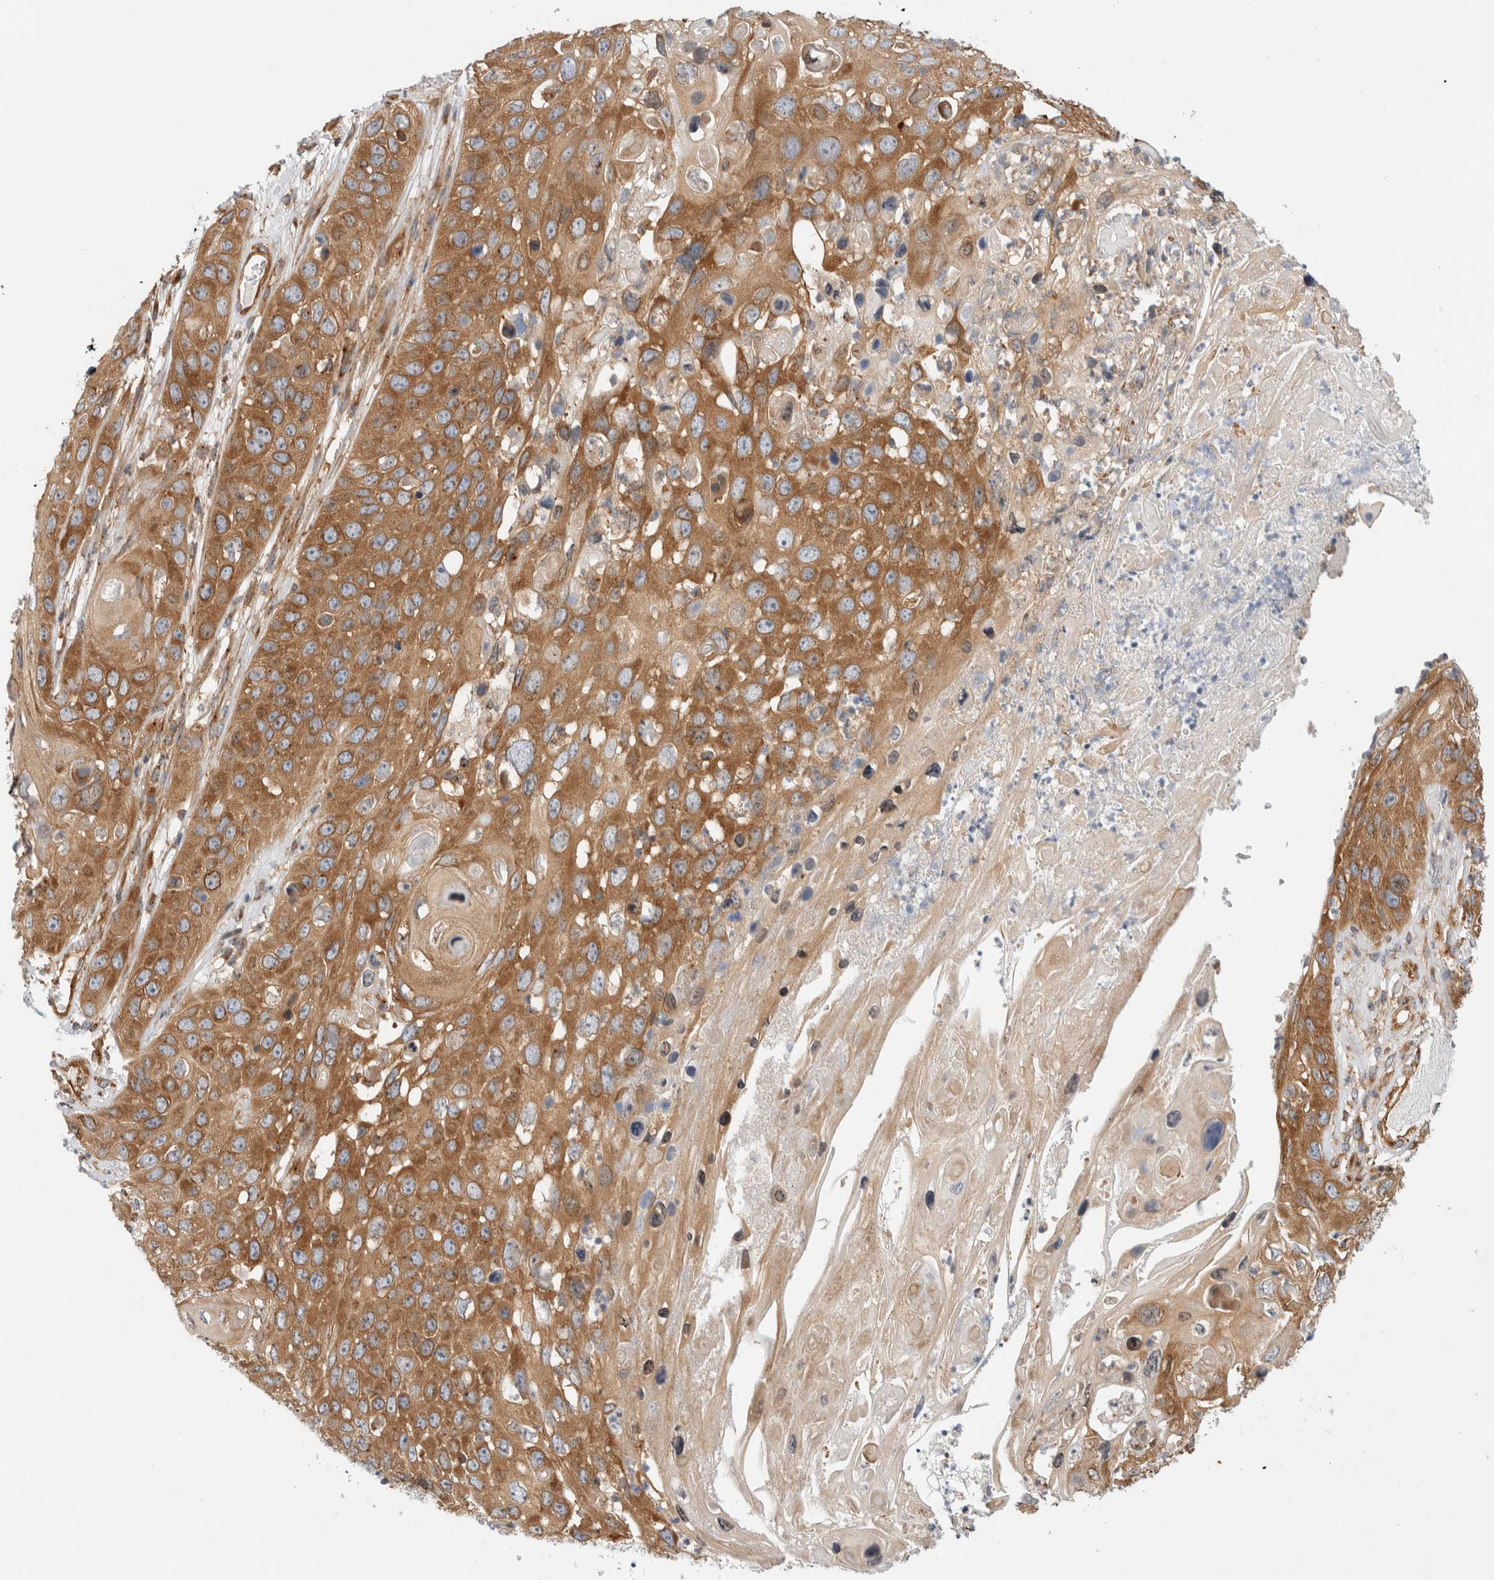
{"staining": {"intensity": "moderate", "quantity": ">75%", "location": "cytoplasmic/membranous"}, "tissue": "skin cancer", "cell_type": "Tumor cells", "image_type": "cancer", "snomed": [{"axis": "morphology", "description": "Squamous cell carcinoma, NOS"}, {"axis": "topography", "description": "Skin"}], "caption": "Human skin cancer stained with a protein marker reveals moderate staining in tumor cells.", "gene": "GPR150", "patient": {"sex": "male", "age": 55}}